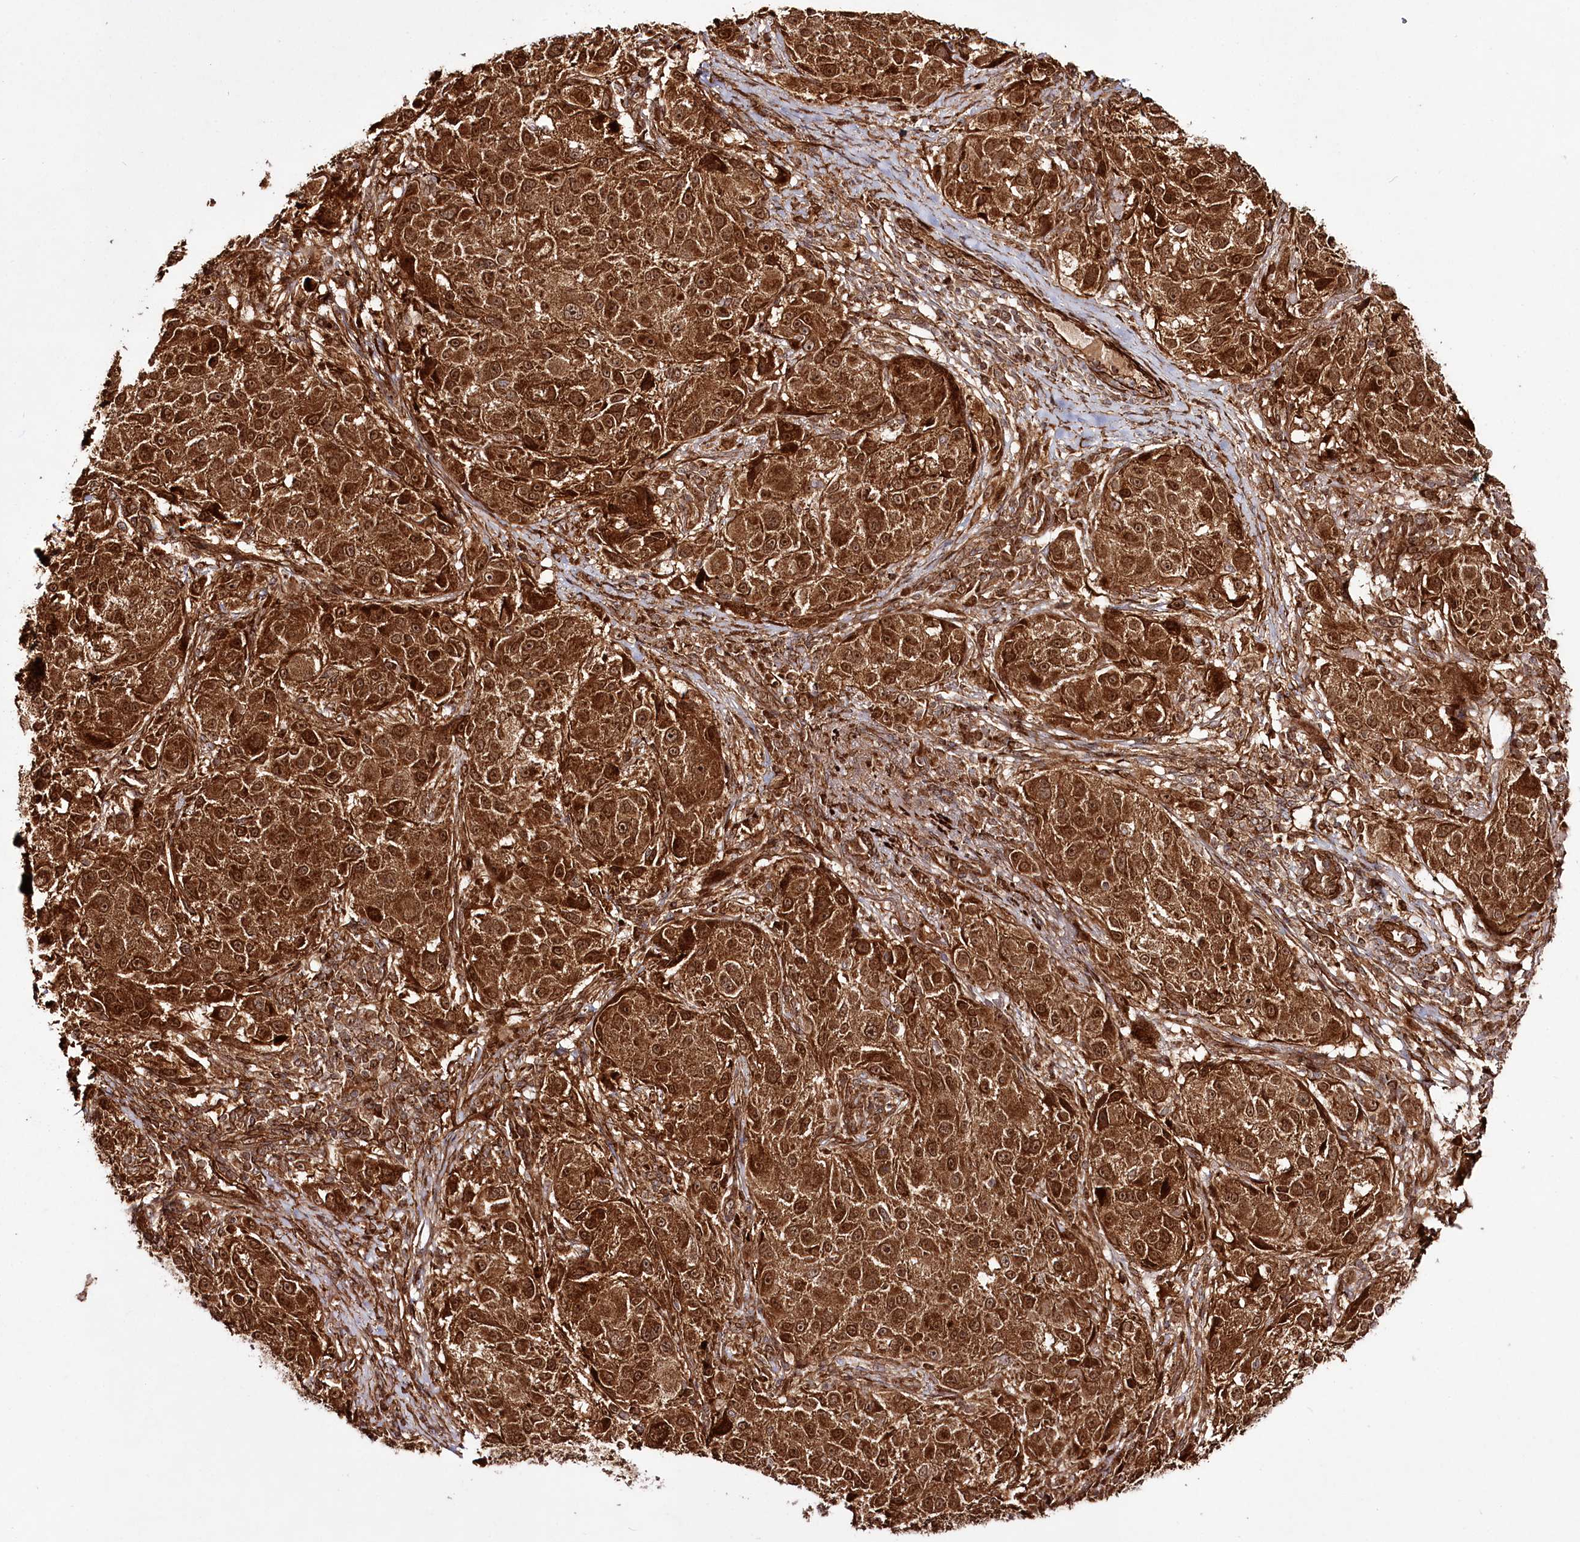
{"staining": {"intensity": "strong", "quantity": ">75%", "location": "cytoplasmic/membranous,nuclear"}, "tissue": "melanoma", "cell_type": "Tumor cells", "image_type": "cancer", "snomed": [{"axis": "morphology", "description": "Necrosis, NOS"}, {"axis": "morphology", "description": "Malignant melanoma, NOS"}, {"axis": "topography", "description": "Skin"}], "caption": "DAB immunohistochemical staining of melanoma displays strong cytoplasmic/membranous and nuclear protein positivity in approximately >75% of tumor cells.", "gene": "REXO2", "patient": {"sex": "female", "age": 87}}